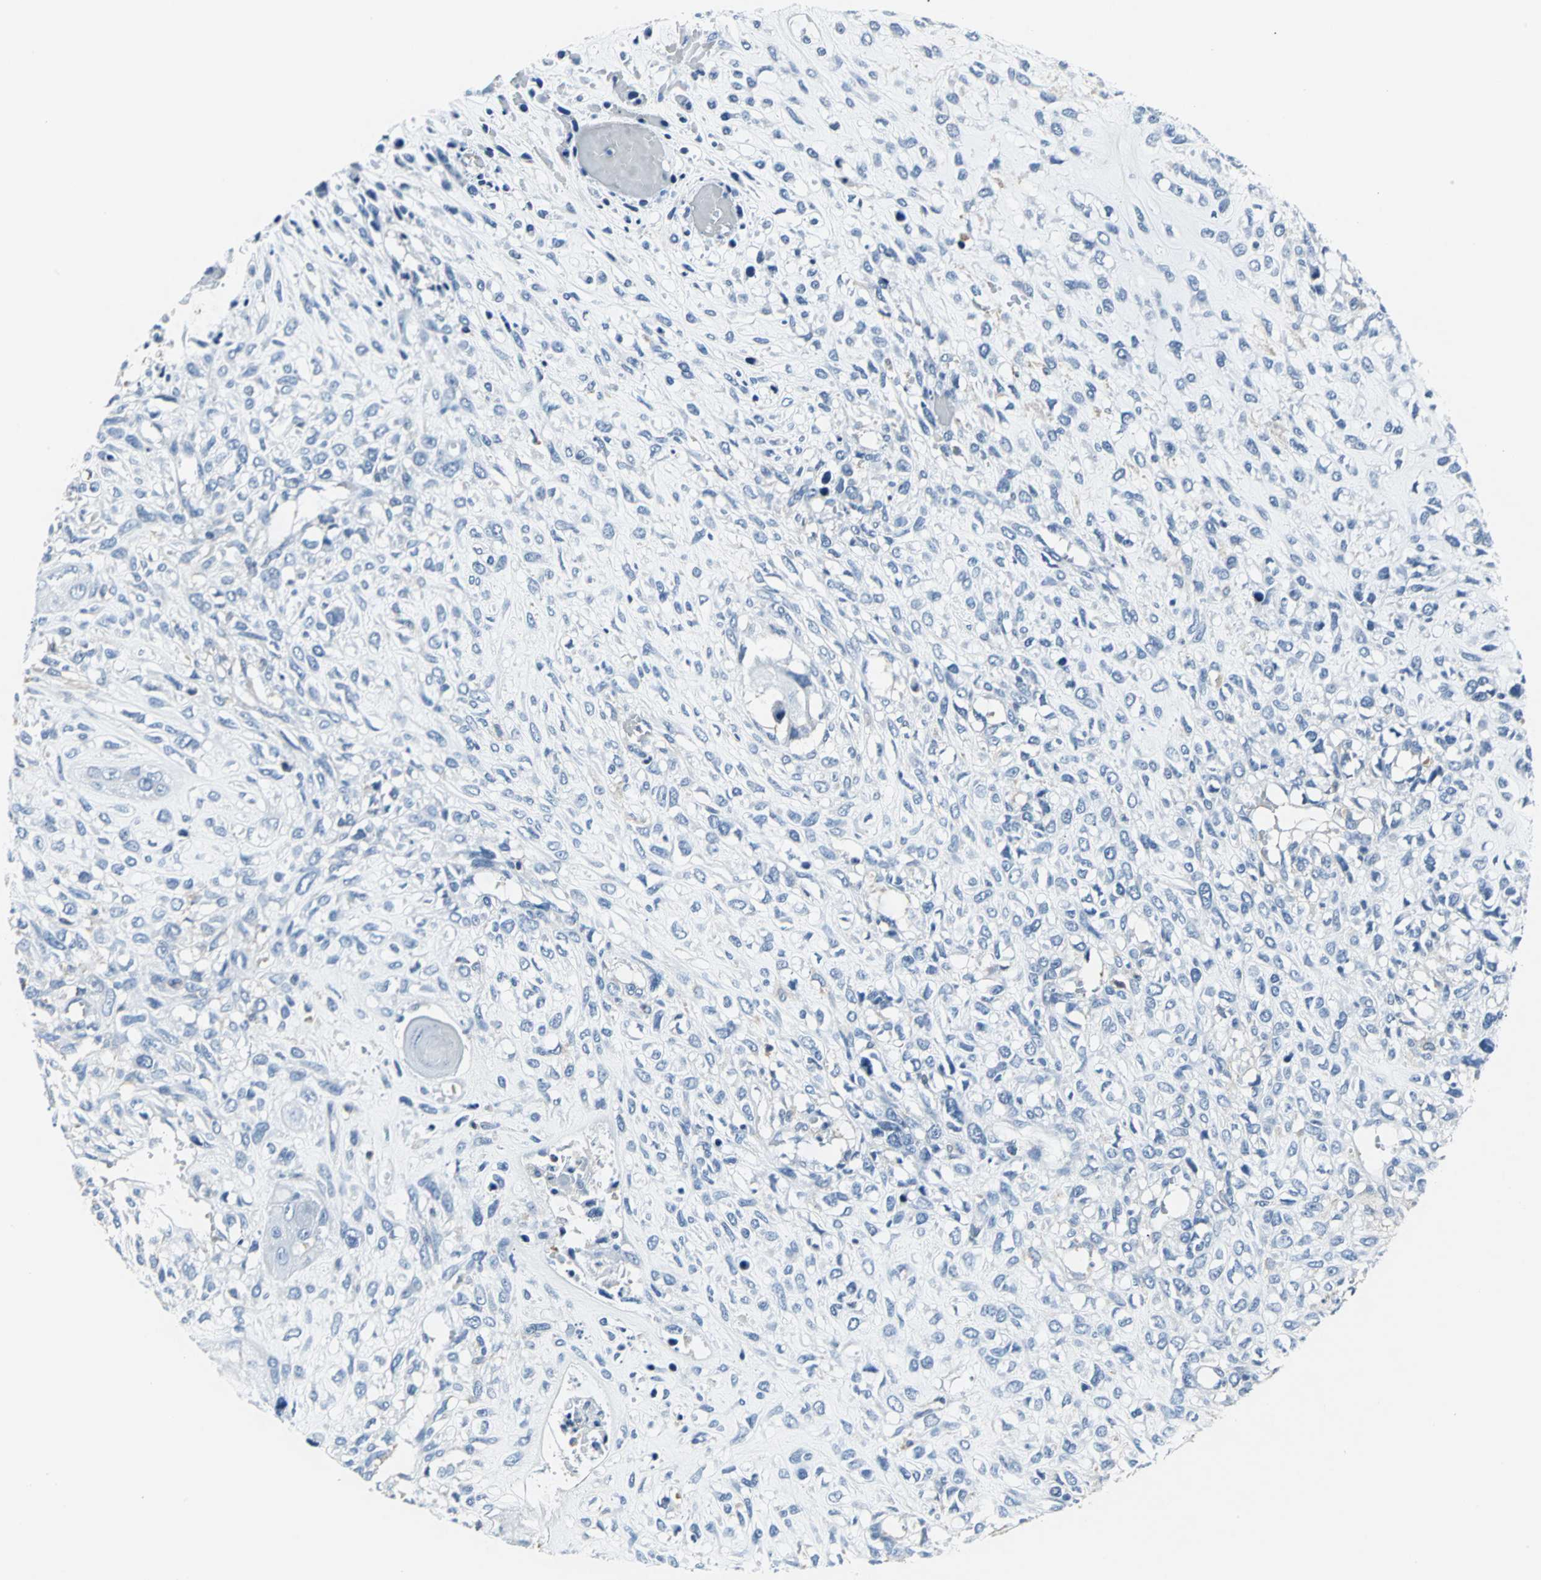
{"staining": {"intensity": "negative", "quantity": "none", "location": "none"}, "tissue": "head and neck cancer", "cell_type": "Tumor cells", "image_type": "cancer", "snomed": [{"axis": "morphology", "description": "Necrosis, NOS"}, {"axis": "morphology", "description": "Neoplasm, malignant, NOS"}, {"axis": "topography", "description": "Salivary gland"}, {"axis": "topography", "description": "Head-Neck"}], "caption": "DAB immunohistochemical staining of head and neck cancer (malignant neoplasm) shows no significant staining in tumor cells.", "gene": "IQGAP2", "patient": {"sex": "male", "age": 43}}